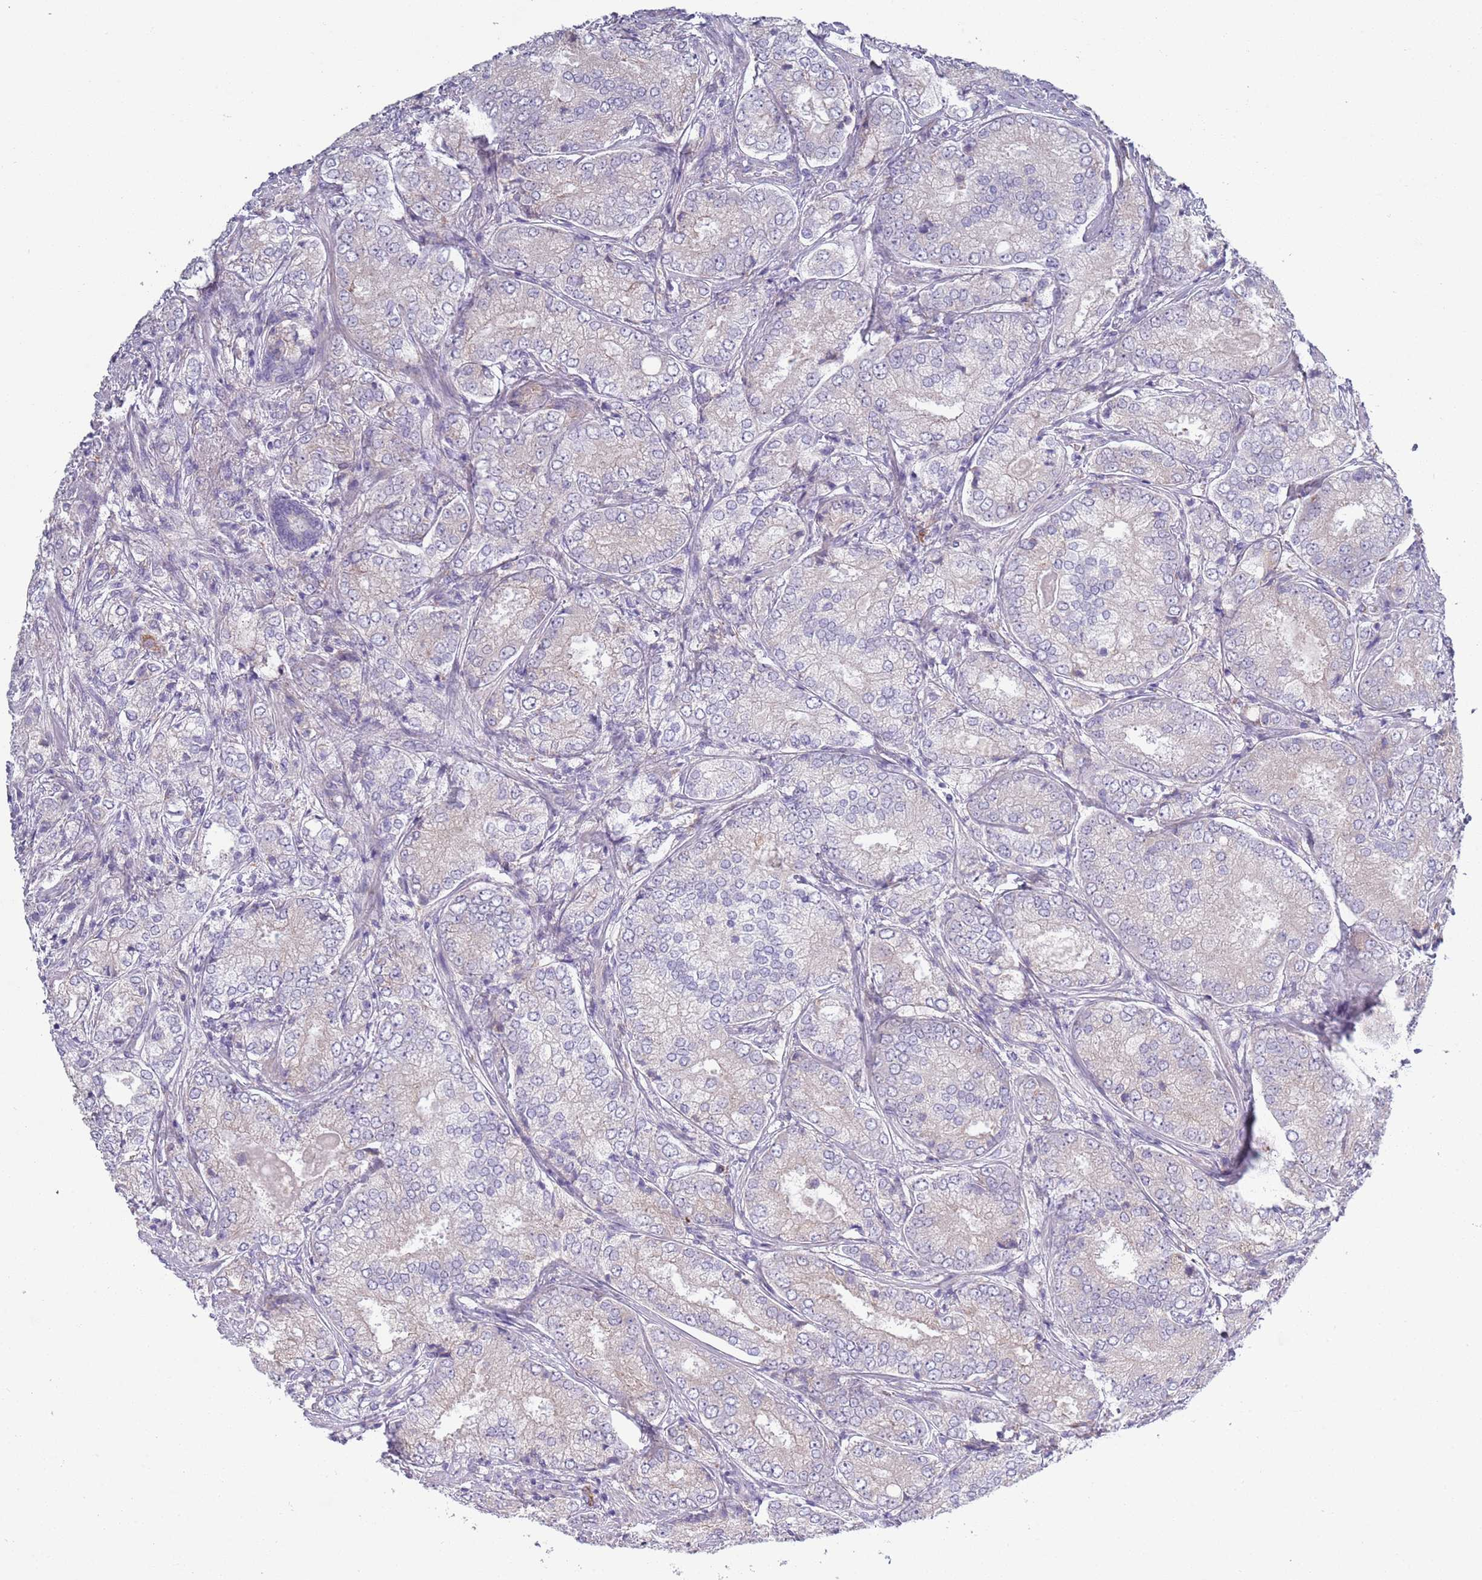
{"staining": {"intensity": "negative", "quantity": "none", "location": "none"}, "tissue": "prostate cancer", "cell_type": "Tumor cells", "image_type": "cancer", "snomed": [{"axis": "morphology", "description": "Adenocarcinoma, High grade"}, {"axis": "topography", "description": "Prostate"}], "caption": "Immunohistochemical staining of human prostate high-grade adenocarcinoma demonstrates no significant staining in tumor cells.", "gene": "LTB", "patient": {"sex": "male", "age": 63}}